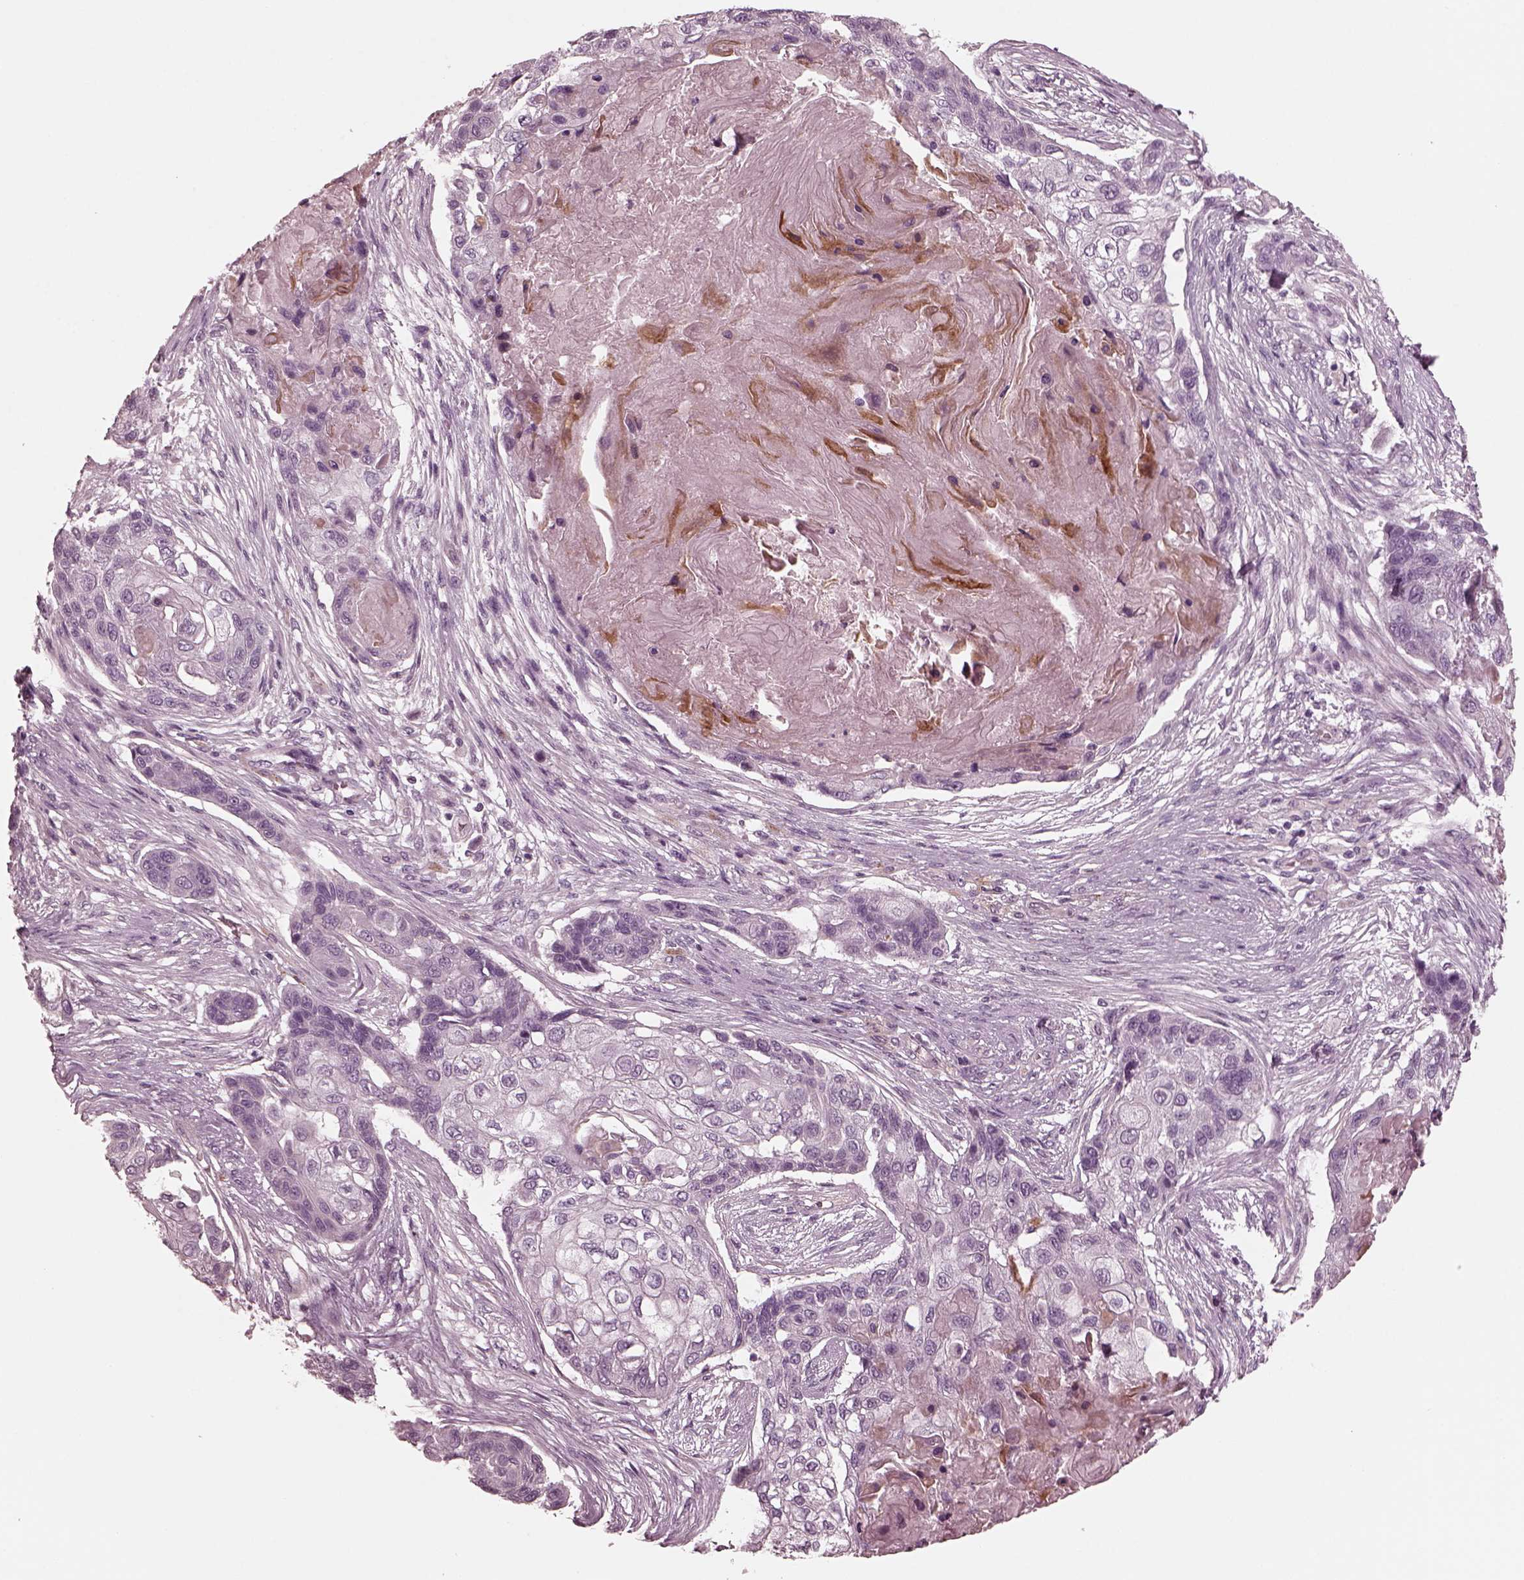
{"staining": {"intensity": "negative", "quantity": "none", "location": "none"}, "tissue": "lung cancer", "cell_type": "Tumor cells", "image_type": "cancer", "snomed": [{"axis": "morphology", "description": "Squamous cell carcinoma, NOS"}, {"axis": "topography", "description": "Lung"}], "caption": "An image of lung cancer stained for a protein reveals no brown staining in tumor cells.", "gene": "KIF6", "patient": {"sex": "male", "age": 69}}